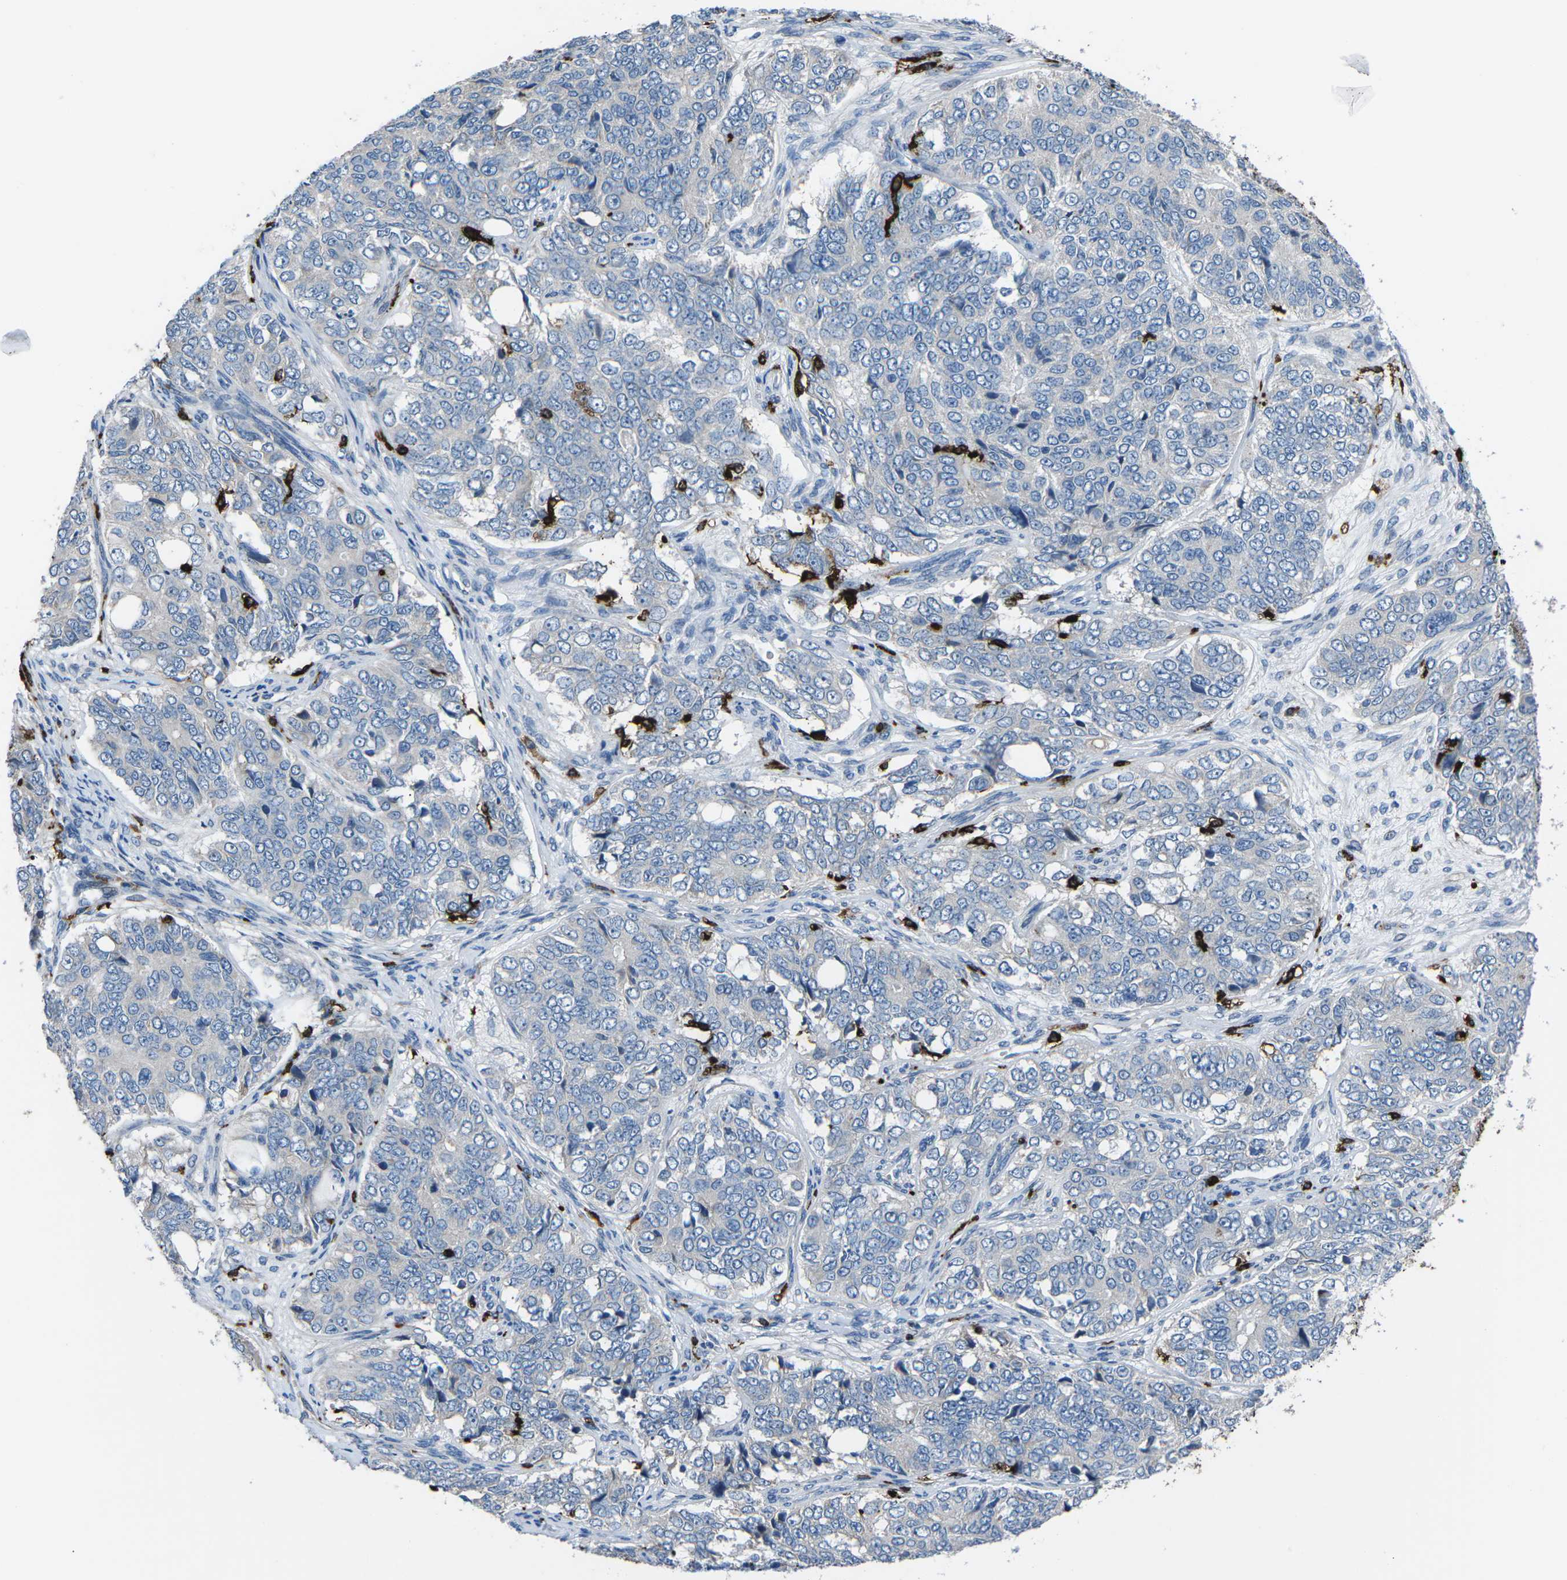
{"staining": {"intensity": "negative", "quantity": "none", "location": "none"}, "tissue": "ovarian cancer", "cell_type": "Tumor cells", "image_type": "cancer", "snomed": [{"axis": "morphology", "description": "Carcinoma, endometroid"}, {"axis": "topography", "description": "Ovary"}], "caption": "Tumor cells show no significant positivity in endometroid carcinoma (ovarian). (Immunohistochemistry, brightfield microscopy, high magnification).", "gene": "PTPN1", "patient": {"sex": "female", "age": 51}}